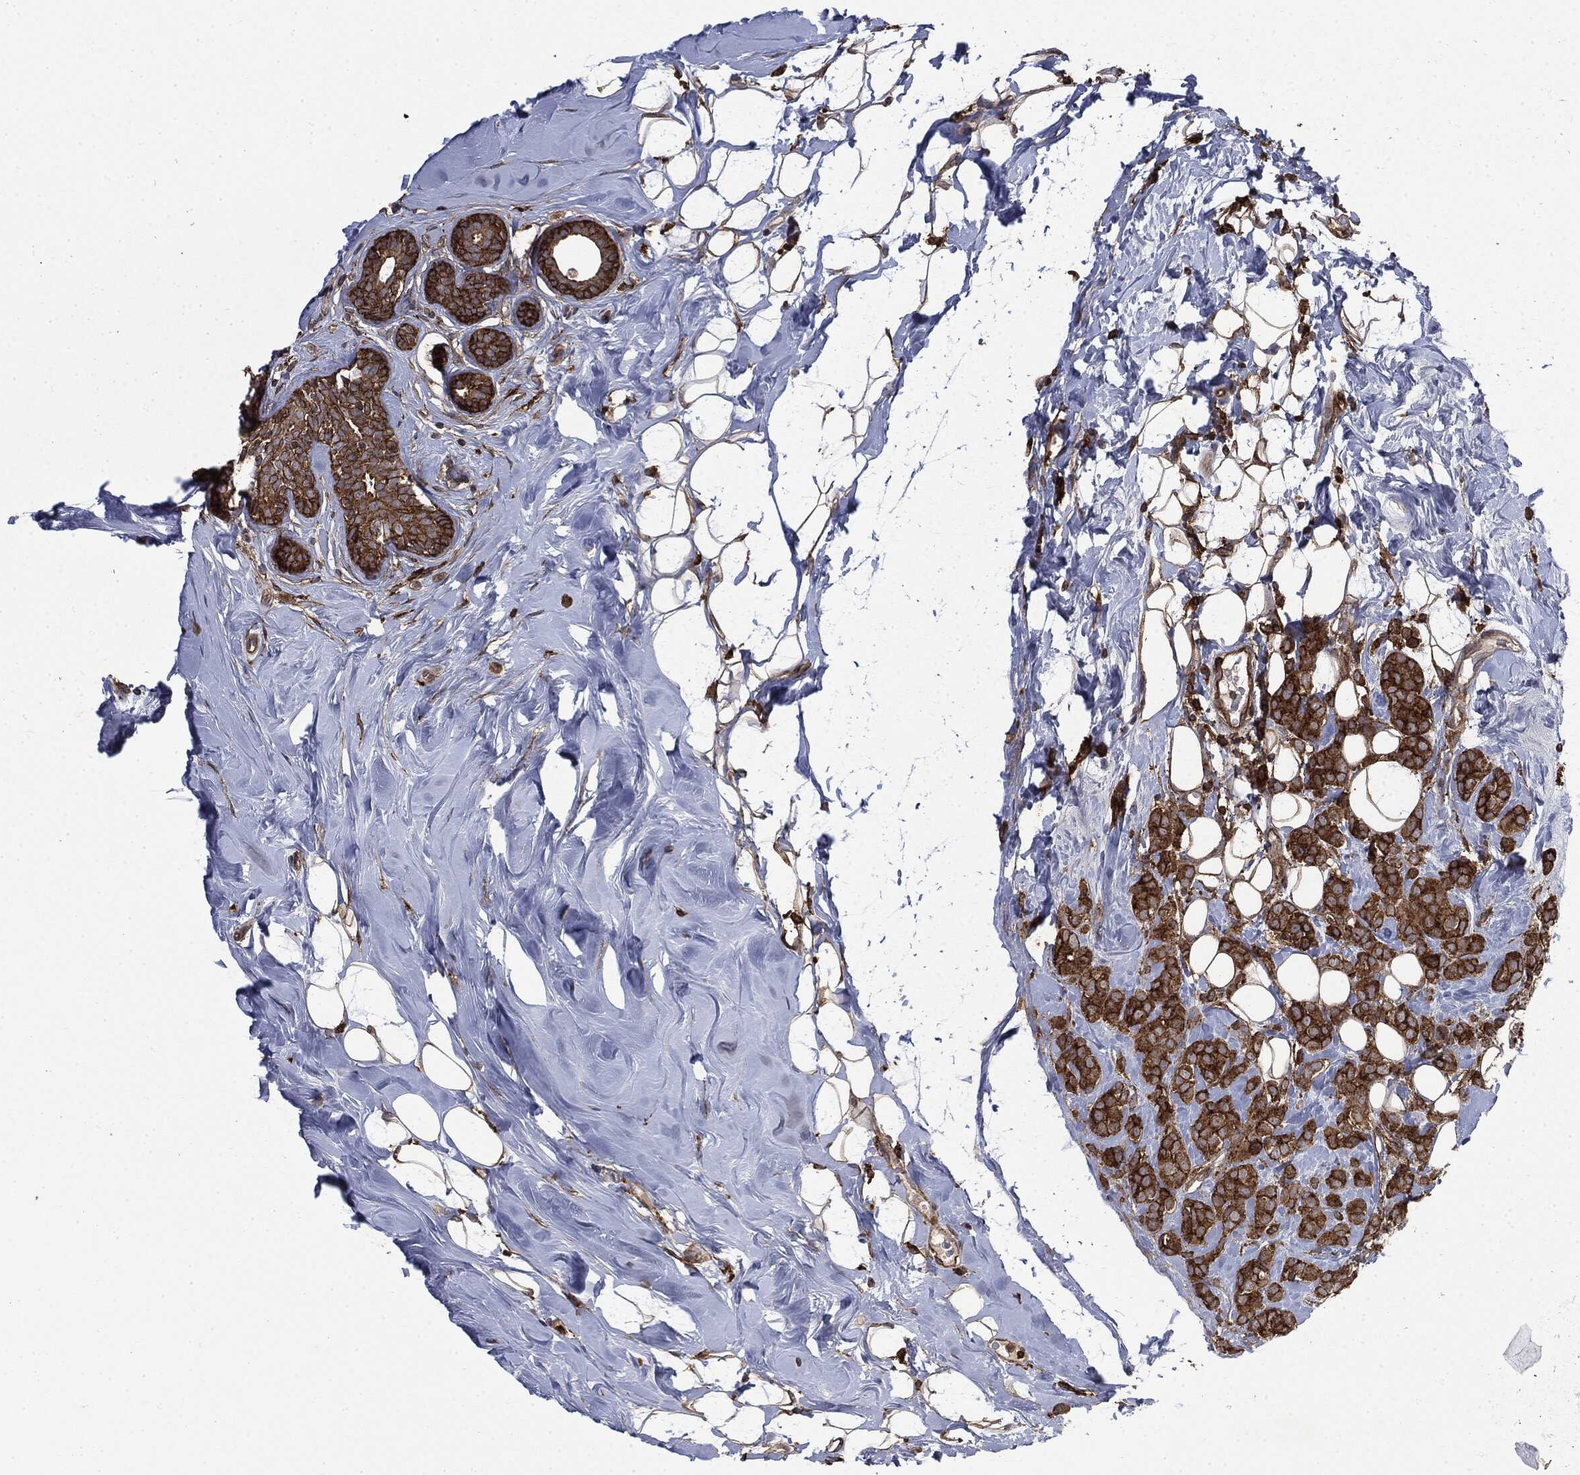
{"staining": {"intensity": "strong", "quantity": ">75%", "location": "cytoplasmic/membranous"}, "tissue": "breast cancer", "cell_type": "Tumor cells", "image_type": "cancer", "snomed": [{"axis": "morphology", "description": "Lobular carcinoma"}, {"axis": "topography", "description": "Breast"}], "caption": "Breast lobular carcinoma was stained to show a protein in brown. There is high levels of strong cytoplasmic/membranous staining in about >75% of tumor cells. The staining is performed using DAB brown chromogen to label protein expression. The nuclei are counter-stained blue using hematoxylin.", "gene": "SNX5", "patient": {"sex": "female", "age": 49}}